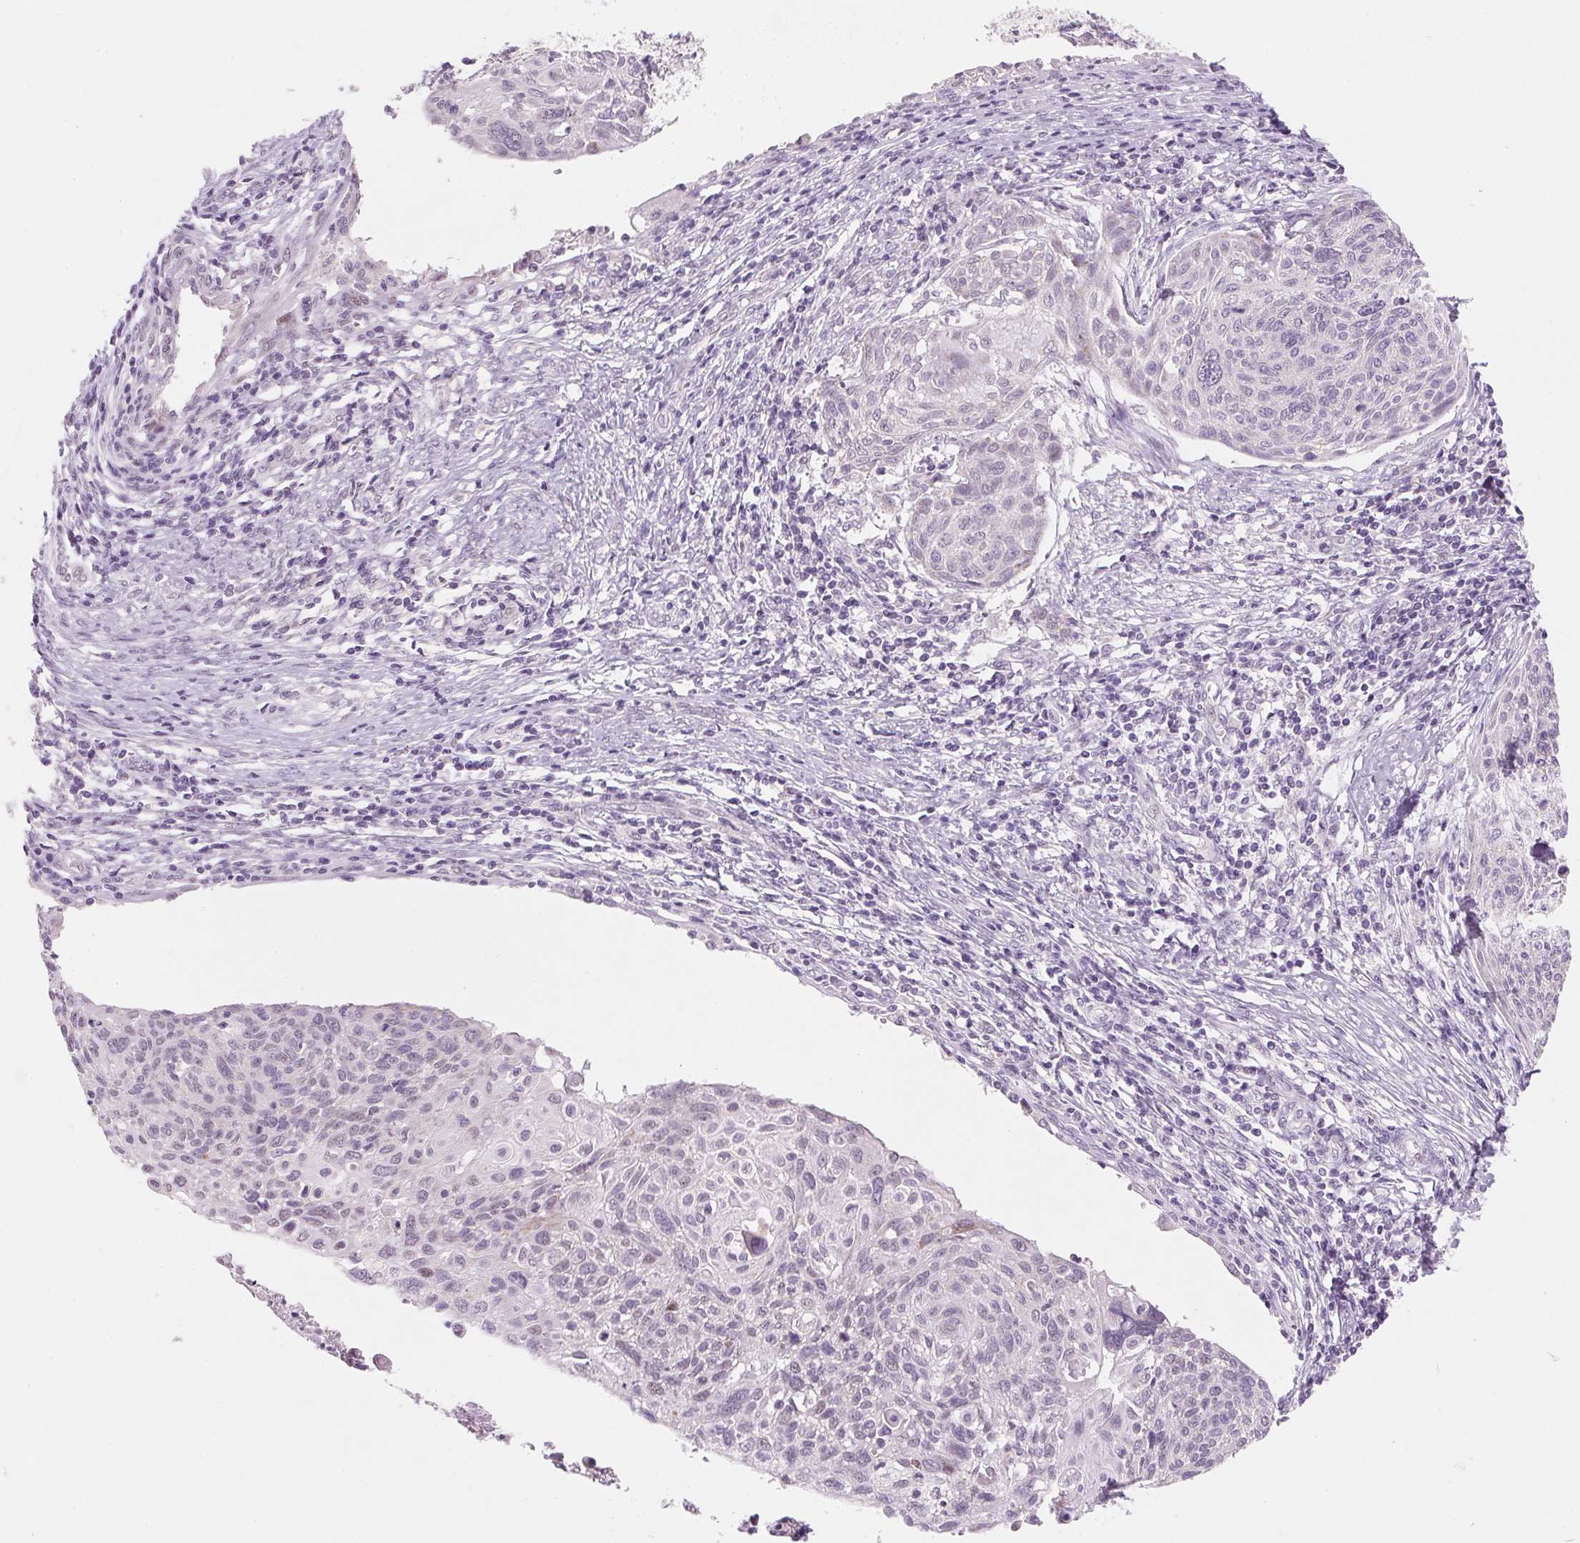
{"staining": {"intensity": "negative", "quantity": "none", "location": "none"}, "tissue": "cervical cancer", "cell_type": "Tumor cells", "image_type": "cancer", "snomed": [{"axis": "morphology", "description": "Squamous cell carcinoma, NOS"}, {"axis": "topography", "description": "Cervix"}], "caption": "A micrograph of human cervical squamous cell carcinoma is negative for staining in tumor cells. (DAB IHC with hematoxylin counter stain).", "gene": "DPPA5", "patient": {"sex": "female", "age": 49}}